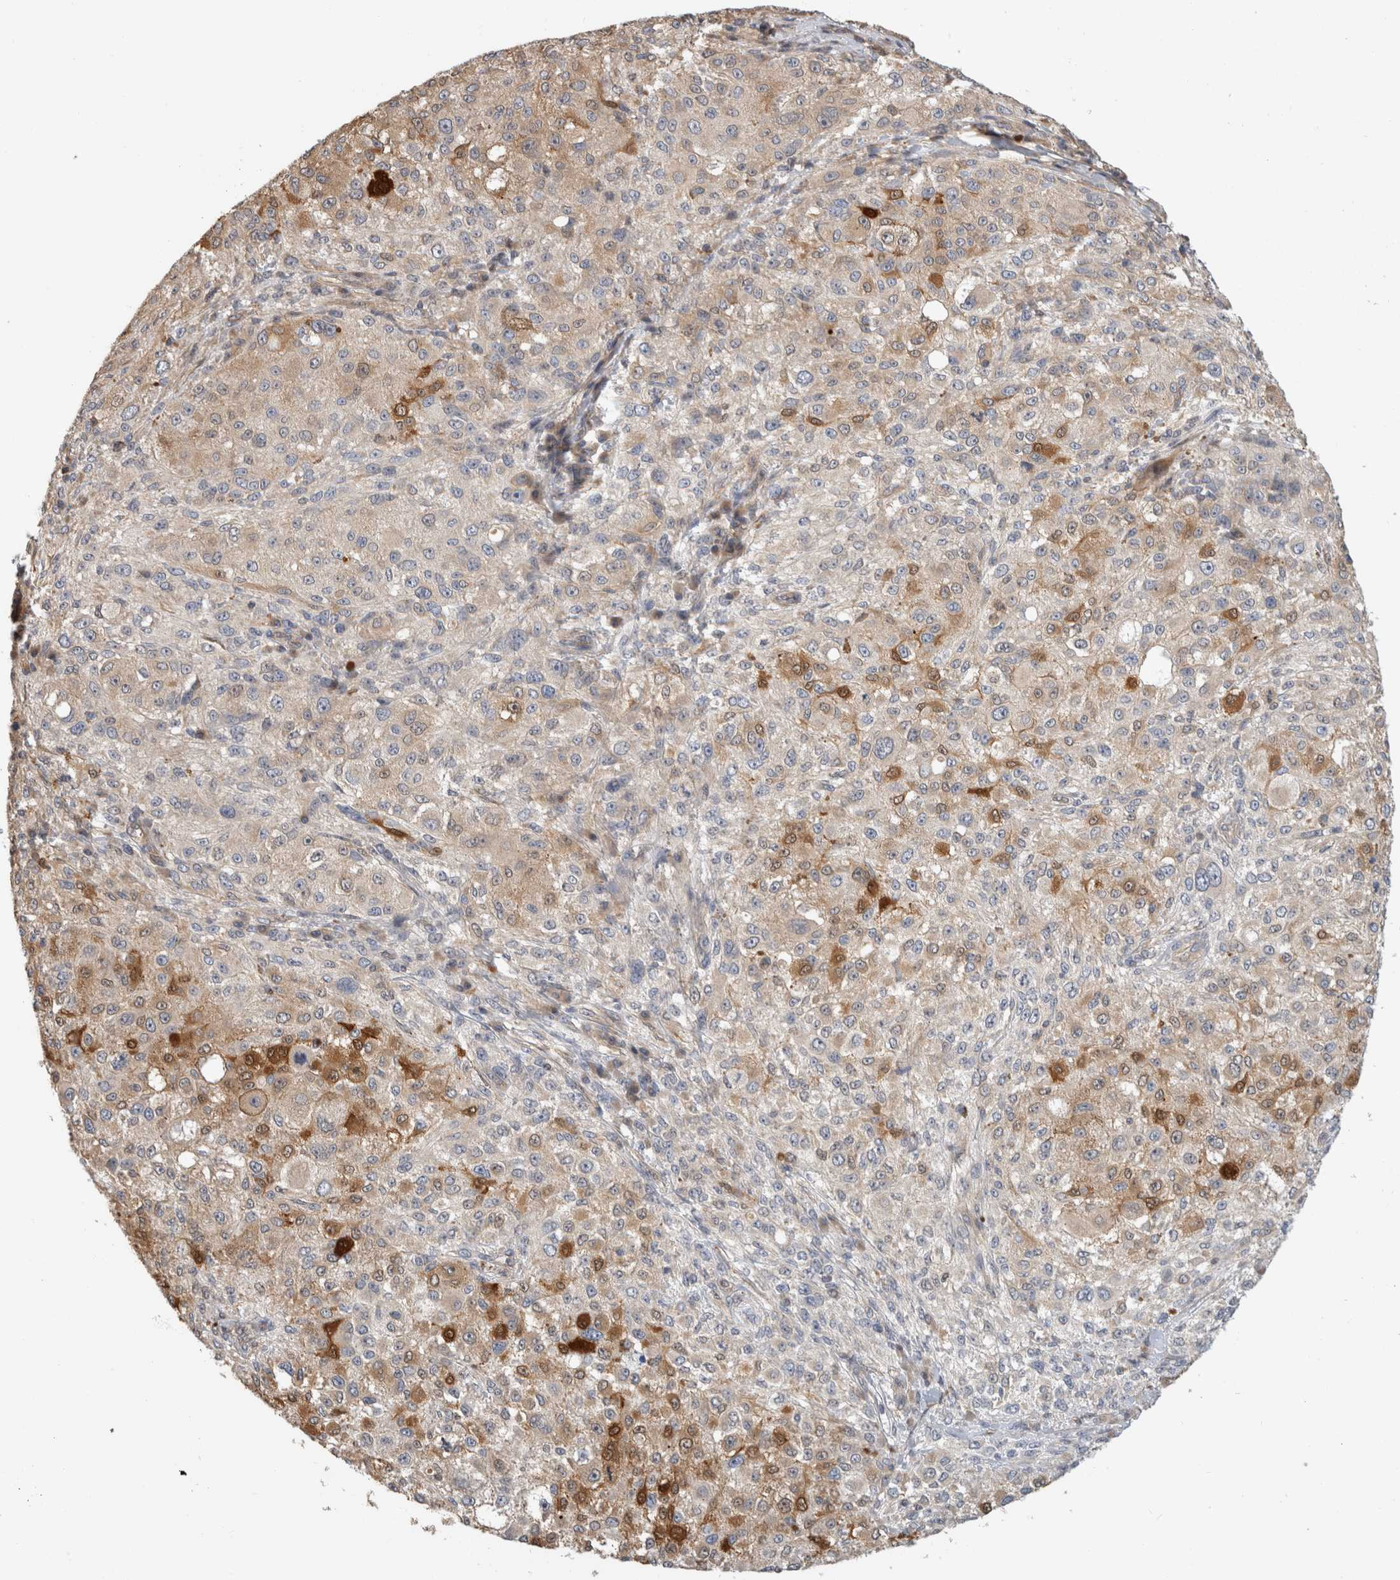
{"staining": {"intensity": "moderate", "quantity": "<25%", "location": "cytoplasmic/membranous"}, "tissue": "melanoma", "cell_type": "Tumor cells", "image_type": "cancer", "snomed": [{"axis": "morphology", "description": "Necrosis, NOS"}, {"axis": "morphology", "description": "Malignant melanoma, NOS"}, {"axis": "topography", "description": "Skin"}], "caption": "A high-resolution photomicrograph shows immunohistochemistry (IHC) staining of malignant melanoma, which displays moderate cytoplasmic/membranous expression in about <25% of tumor cells. Immunohistochemistry stains the protein in brown and the nuclei are stained blue.", "gene": "PGM1", "patient": {"sex": "female", "age": 87}}